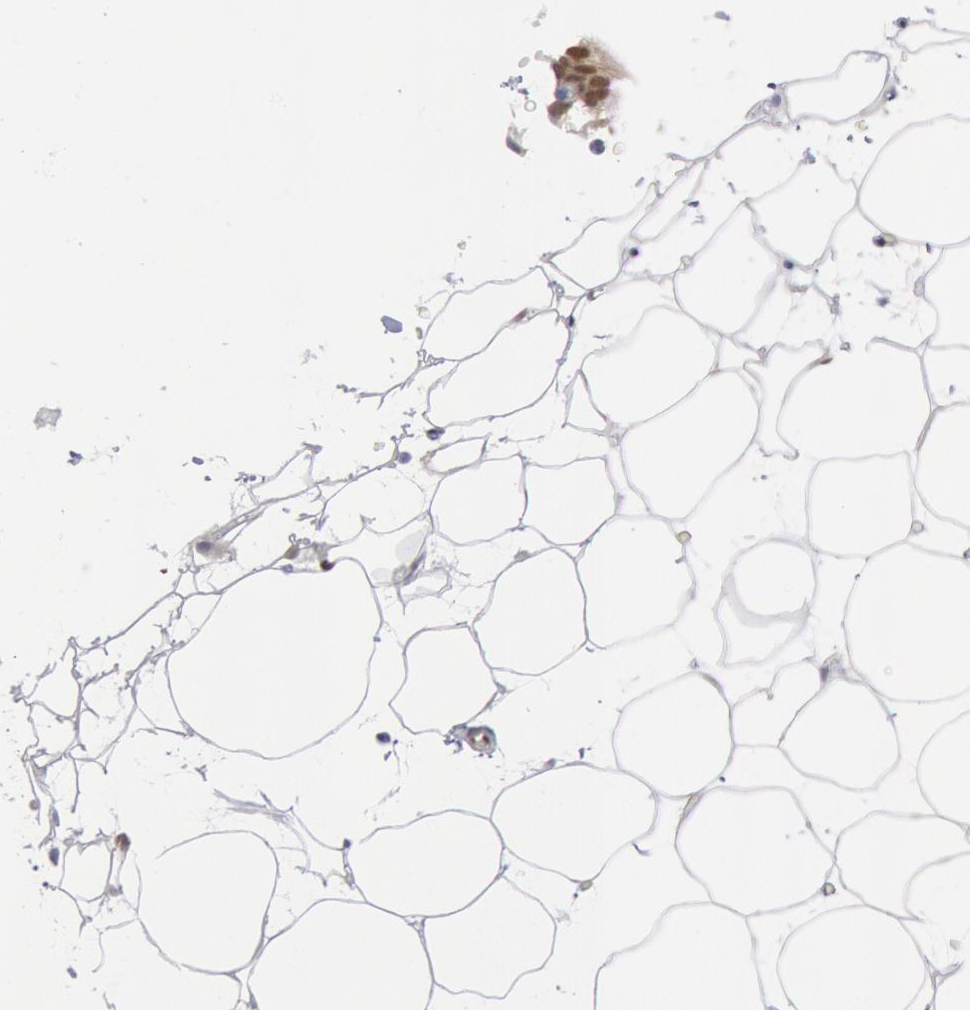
{"staining": {"intensity": "moderate", "quantity": ">75%", "location": "nuclear"}, "tissue": "adipose tissue", "cell_type": "Adipocytes", "image_type": "normal", "snomed": [{"axis": "morphology", "description": "Normal tissue, NOS"}, {"axis": "morphology", "description": "Fibrosis, NOS"}, {"axis": "topography", "description": "Breast"}], "caption": "Brown immunohistochemical staining in normal adipose tissue exhibits moderate nuclear staining in about >75% of adipocytes. Using DAB (3,3'-diaminobenzidine) (brown) and hematoxylin (blue) stains, captured at high magnification using brightfield microscopy.", "gene": "RPS6KA5", "patient": {"sex": "female", "age": 24}}